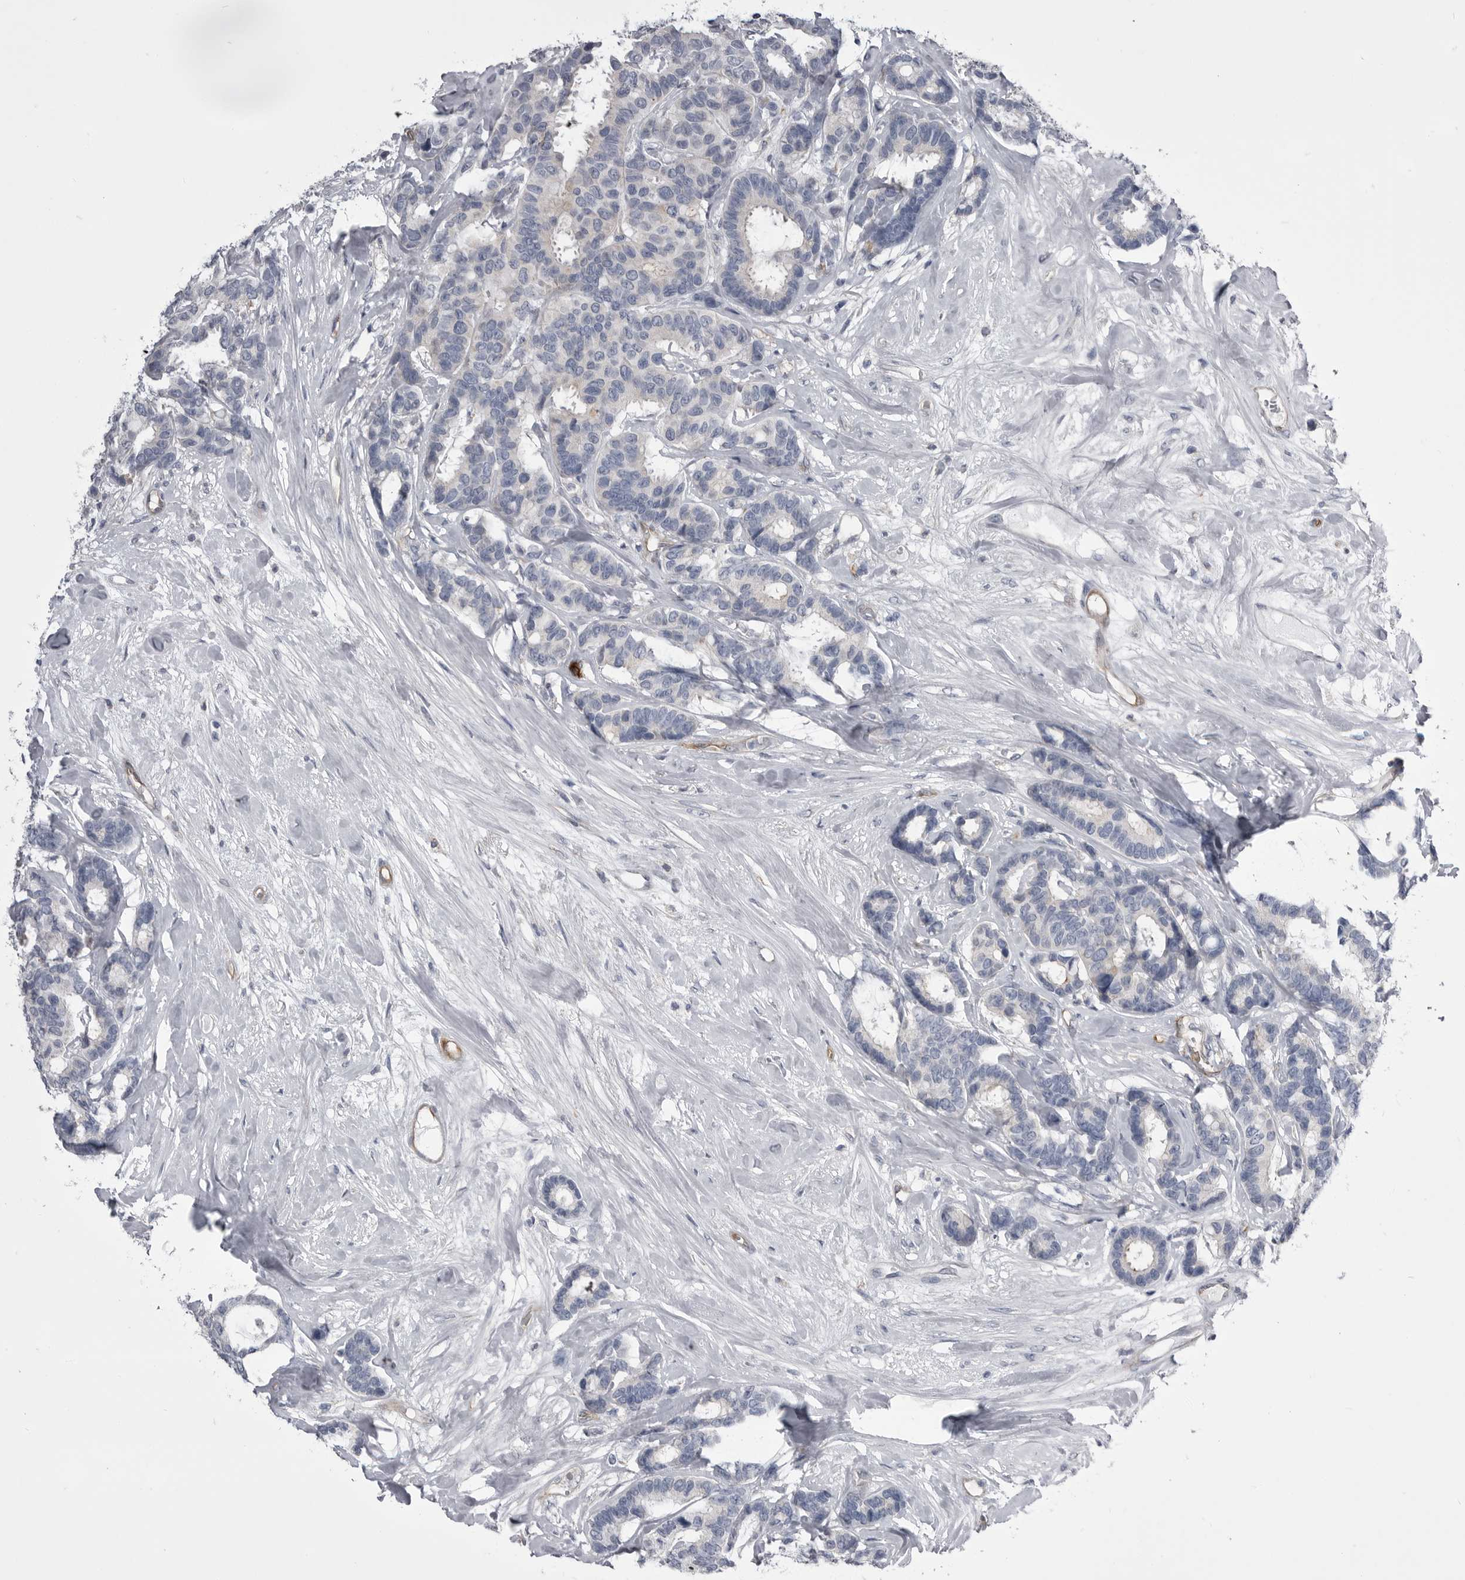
{"staining": {"intensity": "negative", "quantity": "none", "location": "none"}, "tissue": "breast cancer", "cell_type": "Tumor cells", "image_type": "cancer", "snomed": [{"axis": "morphology", "description": "Duct carcinoma"}, {"axis": "topography", "description": "Breast"}], "caption": "High power microscopy histopathology image of an immunohistochemistry photomicrograph of breast cancer, revealing no significant positivity in tumor cells.", "gene": "OPLAH", "patient": {"sex": "female", "age": 87}}